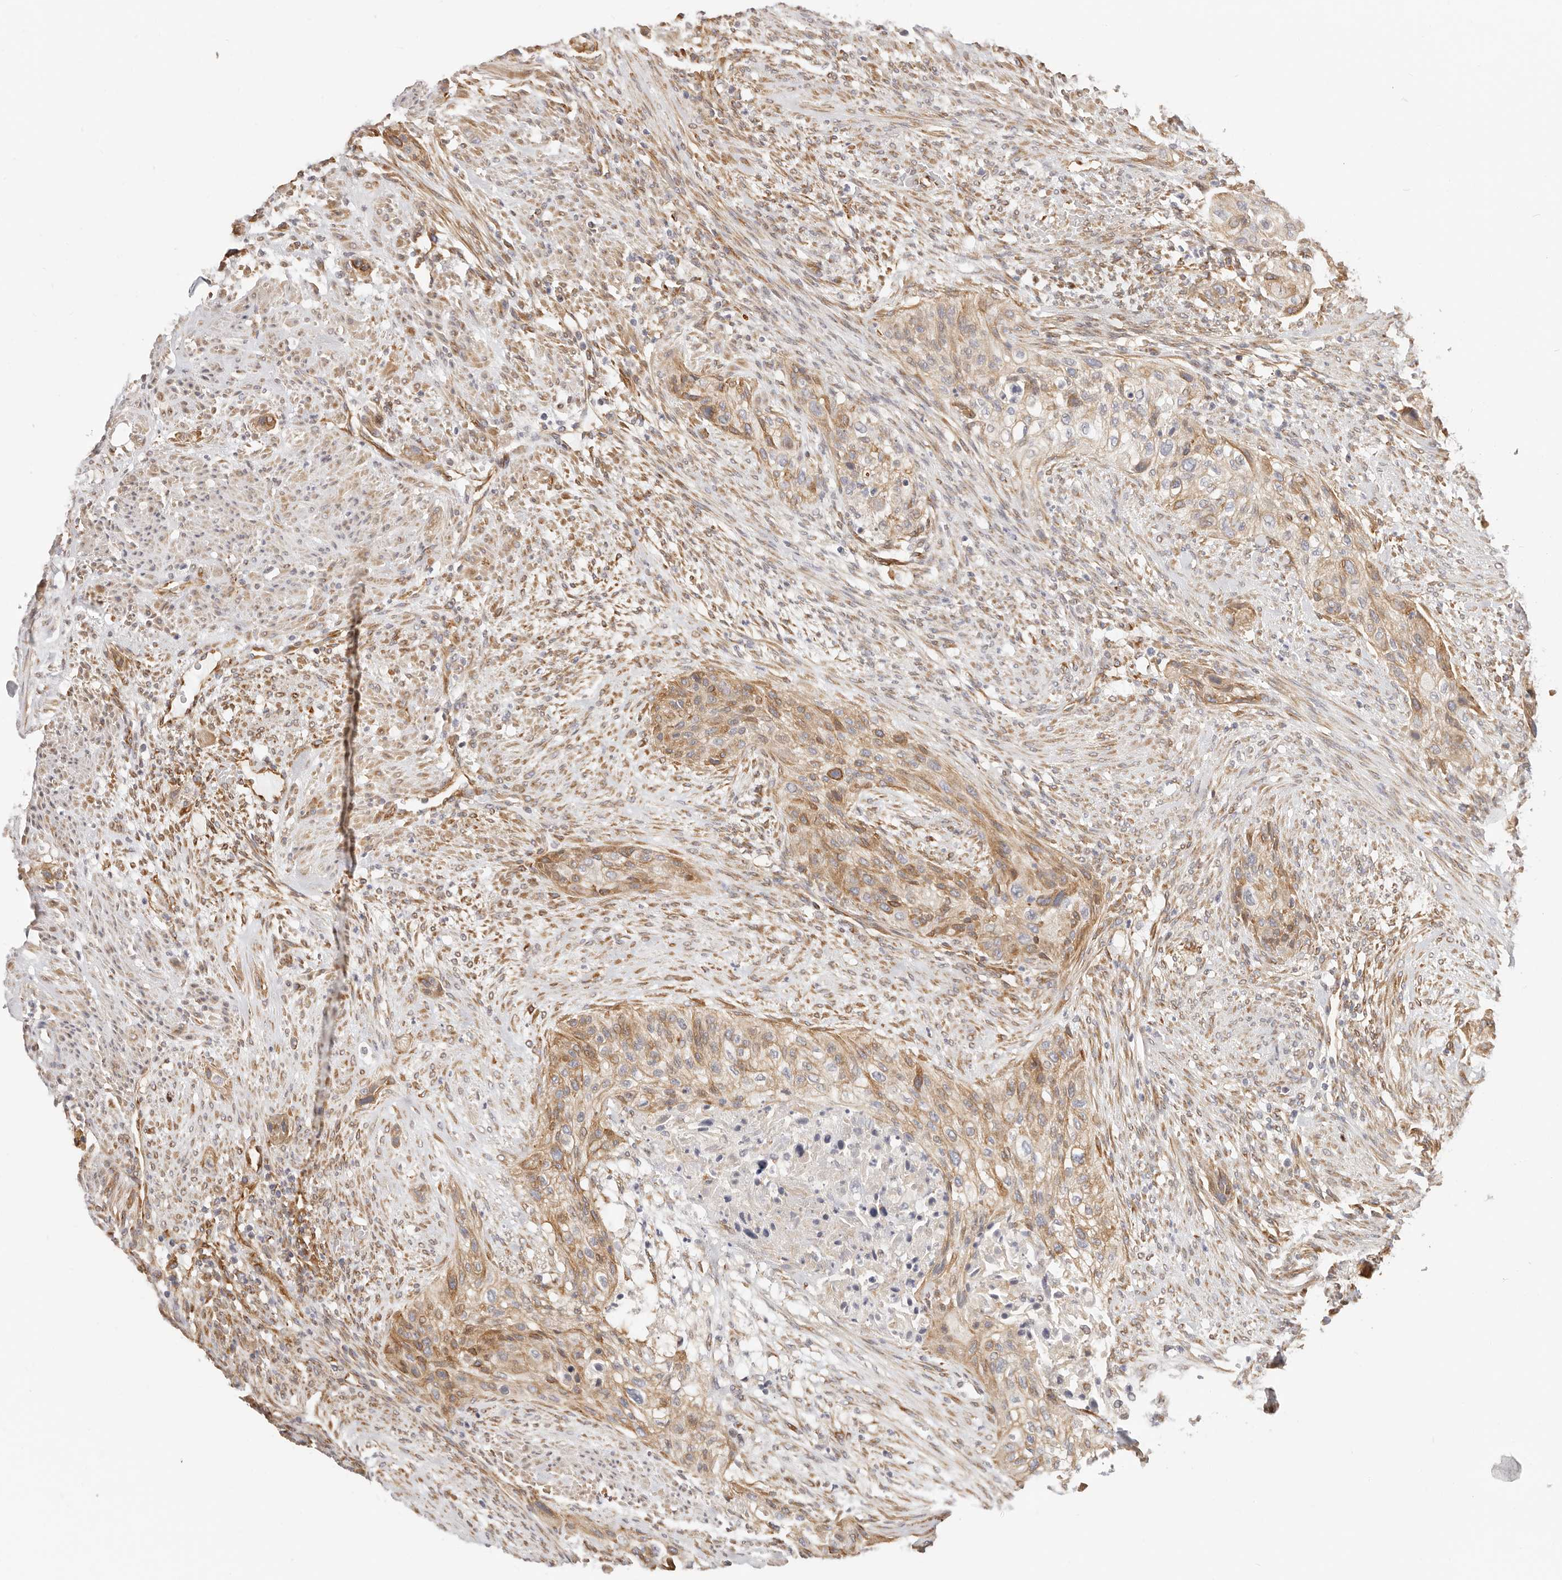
{"staining": {"intensity": "moderate", "quantity": "25%-75%", "location": "cytoplasmic/membranous"}, "tissue": "urothelial cancer", "cell_type": "Tumor cells", "image_type": "cancer", "snomed": [{"axis": "morphology", "description": "Urothelial carcinoma, High grade"}, {"axis": "topography", "description": "Urinary bladder"}], "caption": "Urothelial cancer stained with DAB IHC exhibits medium levels of moderate cytoplasmic/membranous positivity in approximately 25%-75% of tumor cells.", "gene": "DTNBP1", "patient": {"sex": "male", "age": 35}}